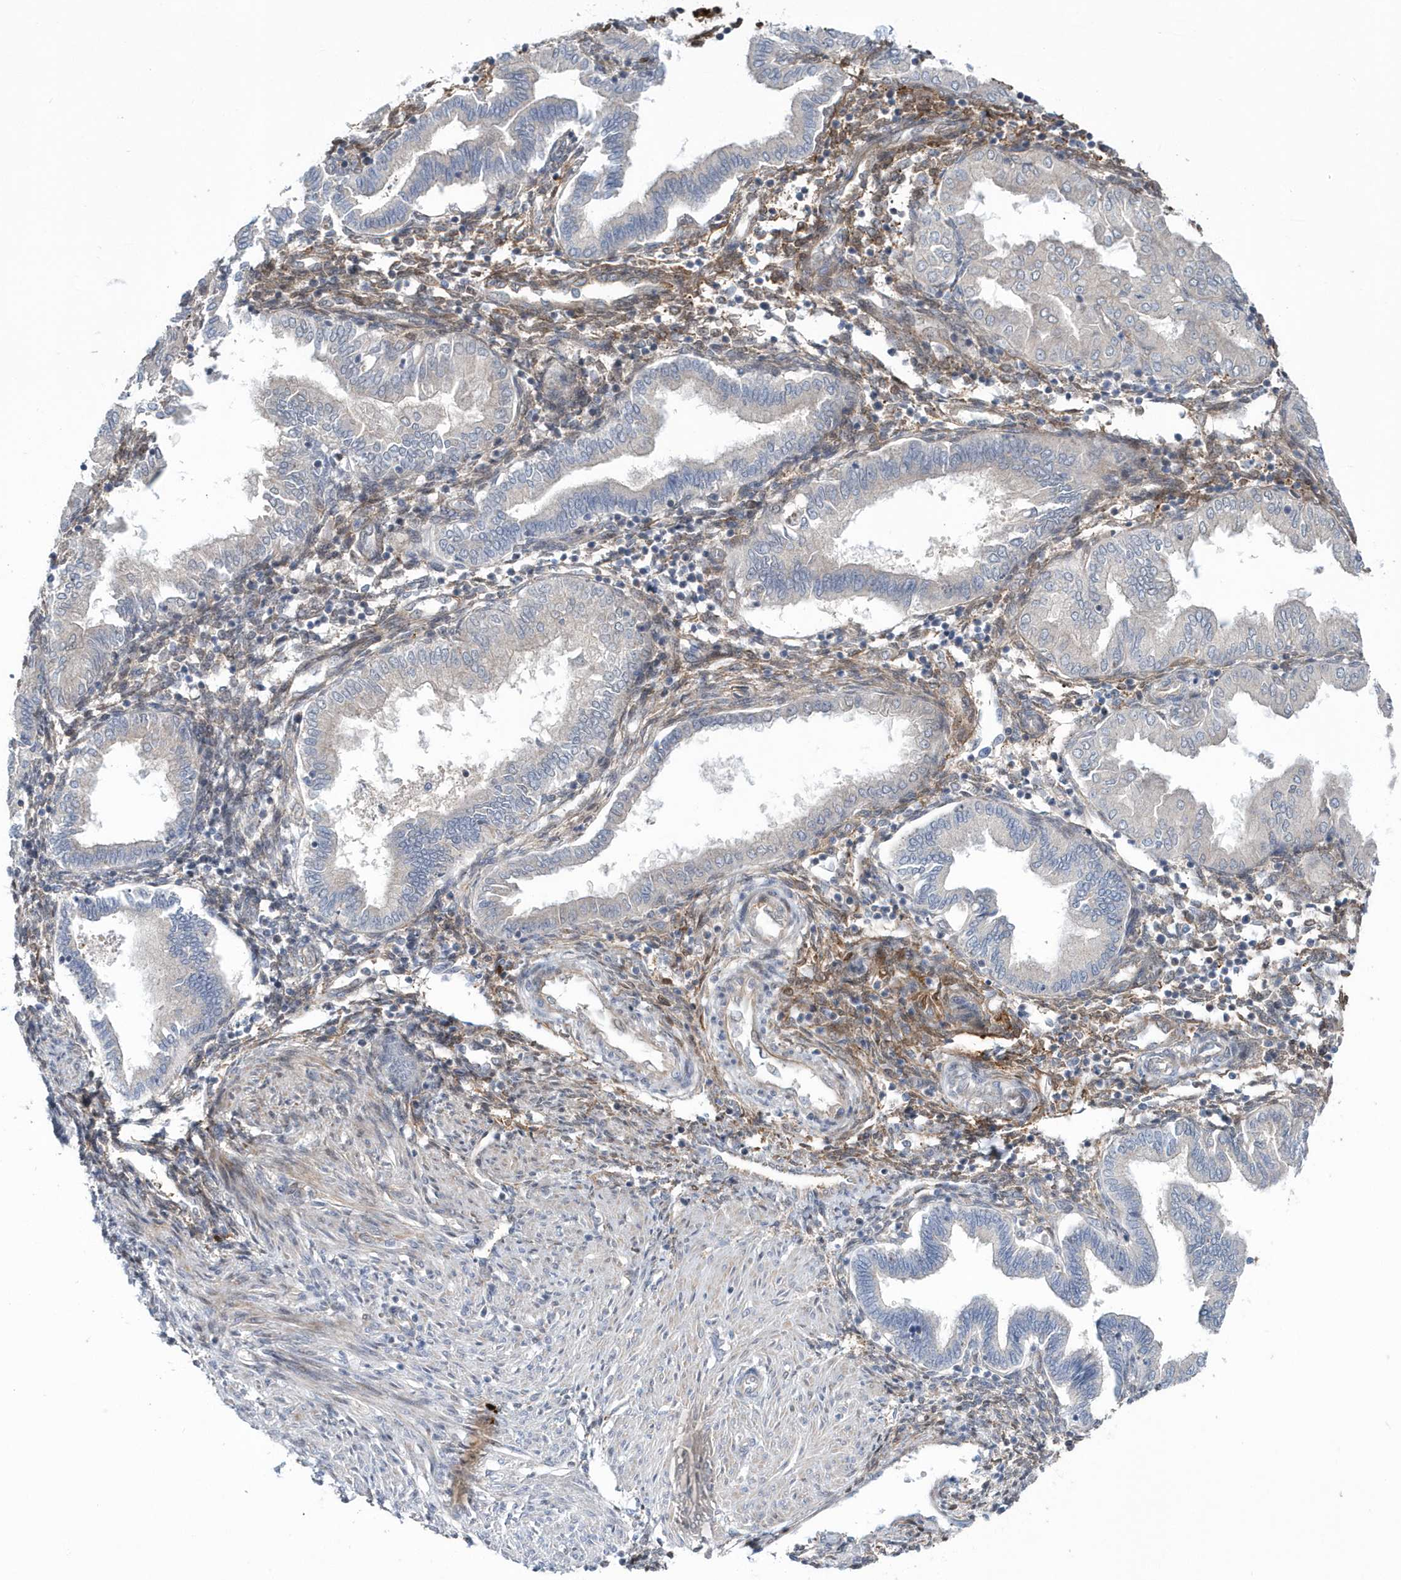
{"staining": {"intensity": "moderate", "quantity": "<25%", "location": "cytoplasmic/membranous"}, "tissue": "endometrium", "cell_type": "Cells in endometrial stroma", "image_type": "normal", "snomed": [{"axis": "morphology", "description": "Normal tissue, NOS"}, {"axis": "topography", "description": "Endometrium"}], "caption": "Protein expression analysis of unremarkable human endometrium reveals moderate cytoplasmic/membranous positivity in approximately <25% of cells in endometrial stroma. (DAB (3,3'-diaminobenzidine) IHC with brightfield microscopy, high magnification).", "gene": "DSPP", "patient": {"sex": "female", "age": 53}}